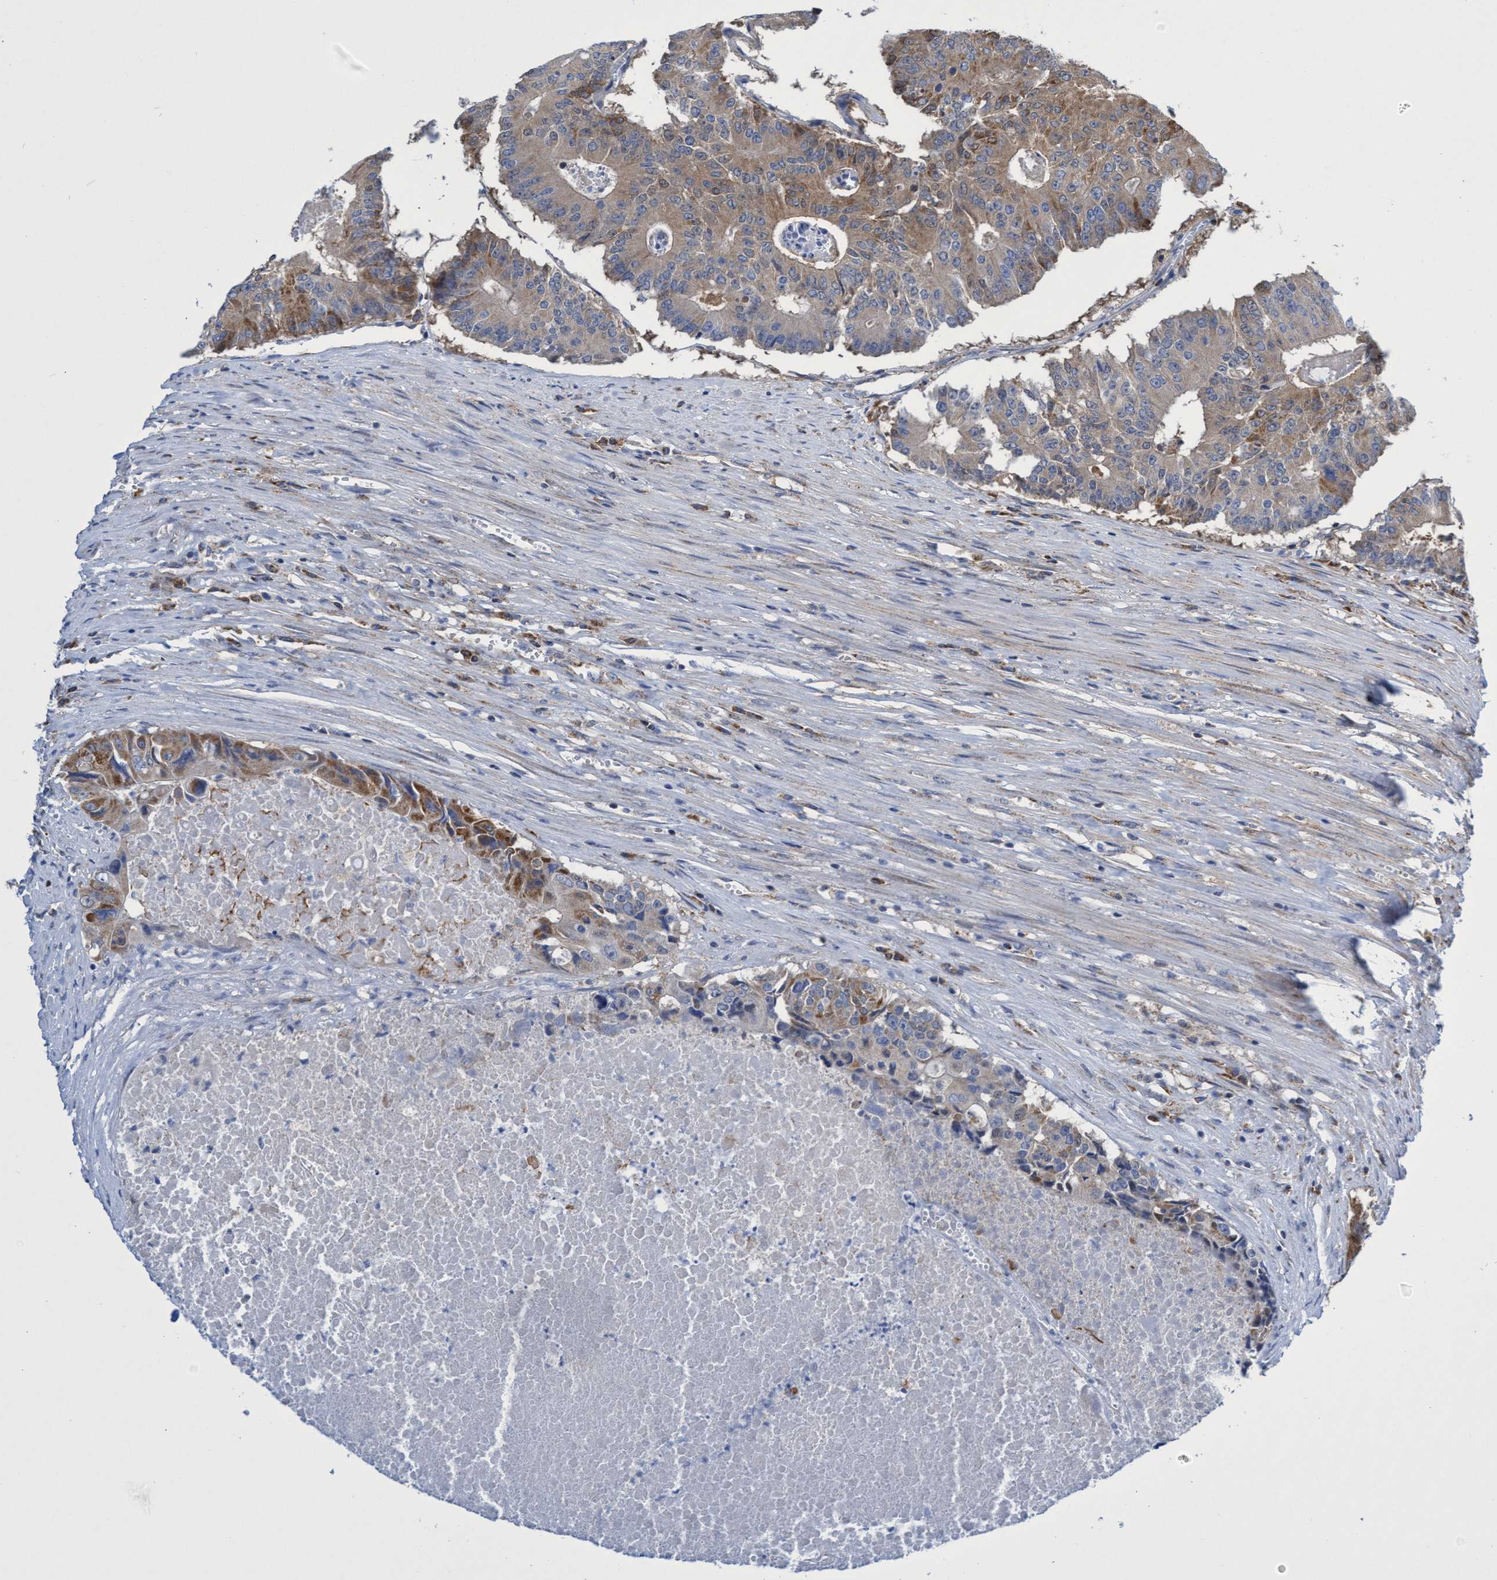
{"staining": {"intensity": "moderate", "quantity": "25%-75%", "location": "cytoplasmic/membranous"}, "tissue": "colorectal cancer", "cell_type": "Tumor cells", "image_type": "cancer", "snomed": [{"axis": "morphology", "description": "Adenocarcinoma, NOS"}, {"axis": "topography", "description": "Colon"}], "caption": "IHC of human colorectal cancer (adenocarcinoma) reveals medium levels of moderate cytoplasmic/membranous positivity in about 25%-75% of tumor cells.", "gene": "CRYZ", "patient": {"sex": "male", "age": 87}}